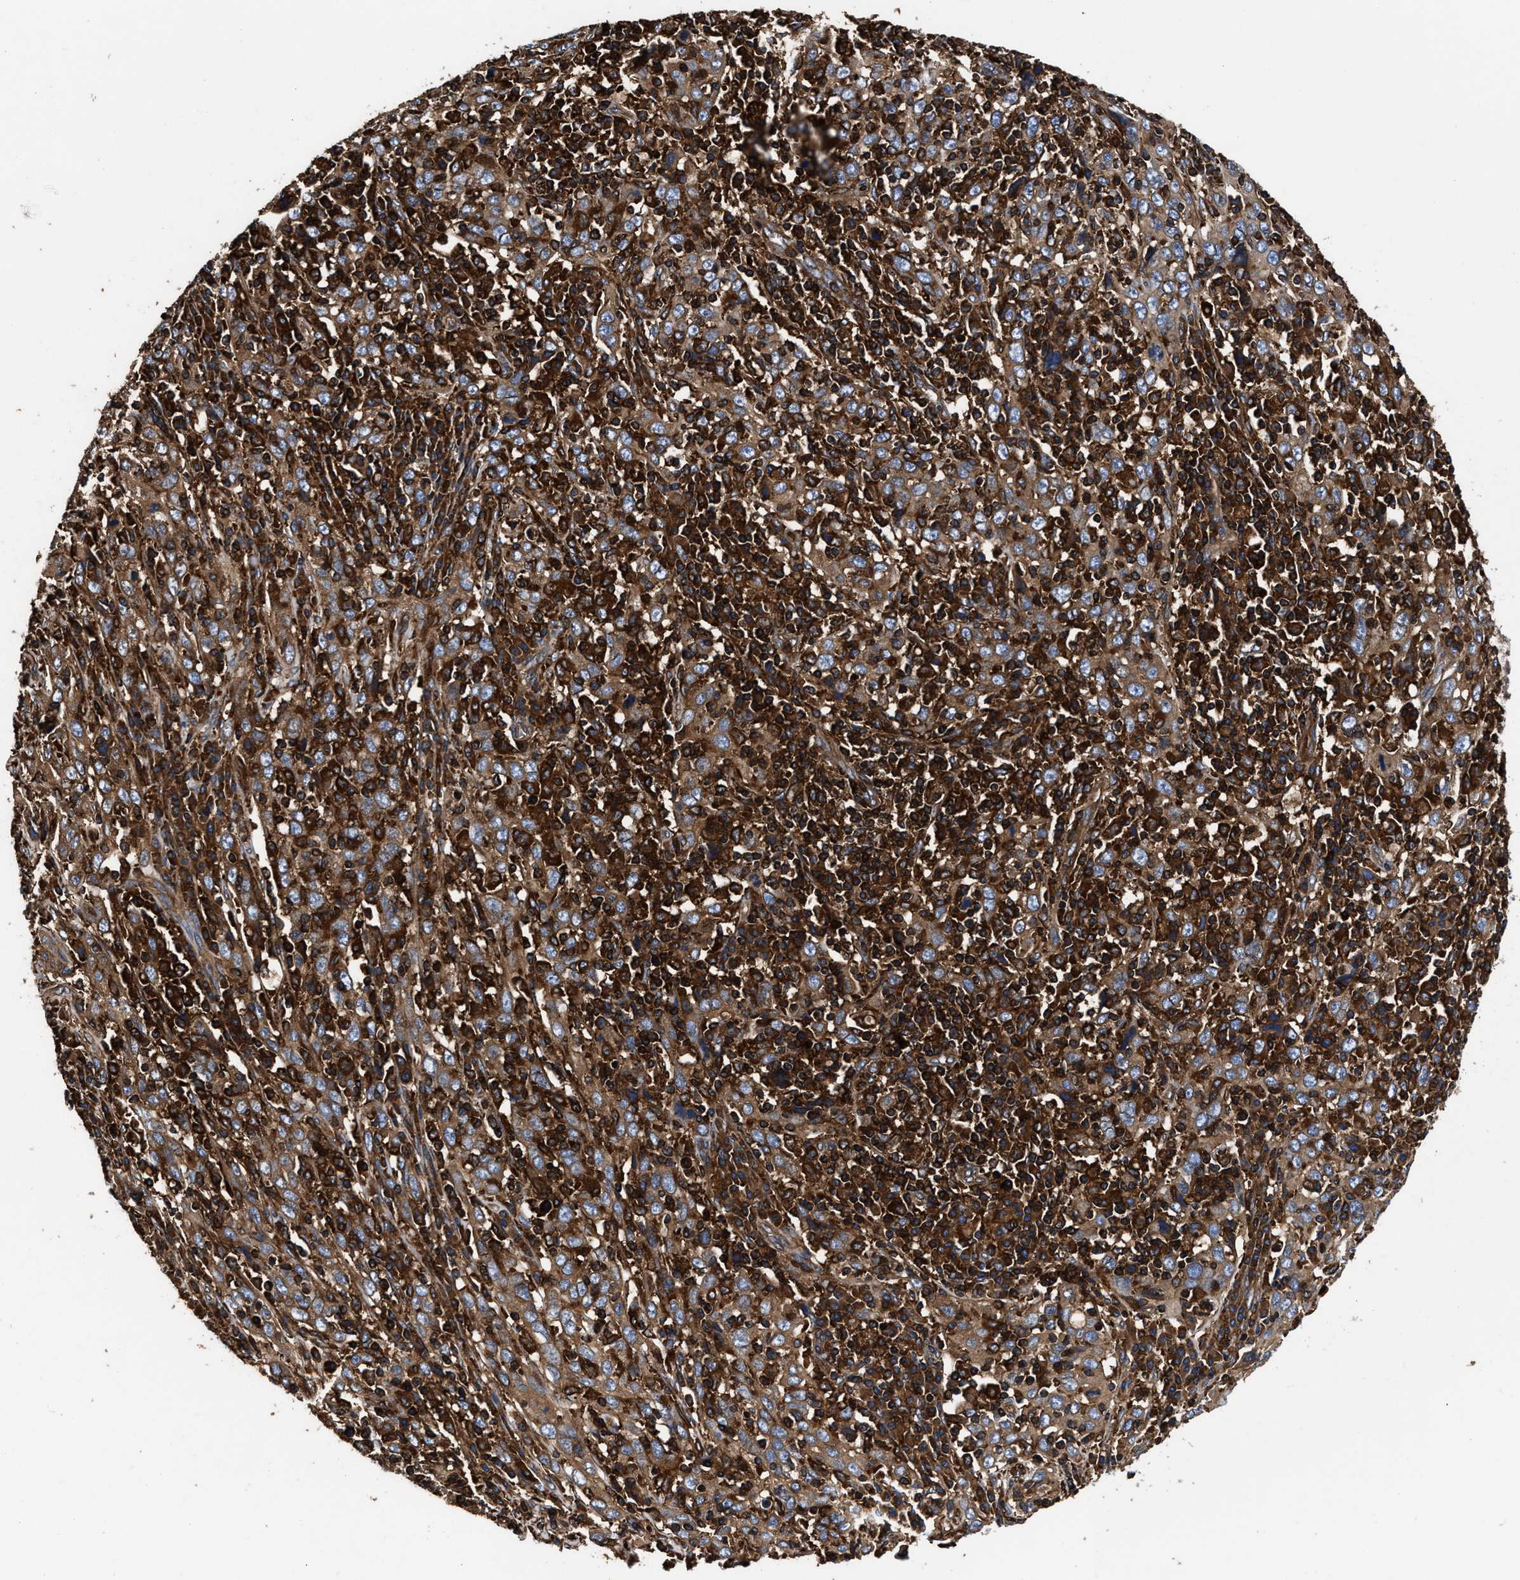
{"staining": {"intensity": "moderate", "quantity": ">75%", "location": "cytoplasmic/membranous"}, "tissue": "cervical cancer", "cell_type": "Tumor cells", "image_type": "cancer", "snomed": [{"axis": "morphology", "description": "Squamous cell carcinoma, NOS"}, {"axis": "topography", "description": "Cervix"}], "caption": "Immunohistochemical staining of human cervical cancer reveals medium levels of moderate cytoplasmic/membranous staining in approximately >75% of tumor cells.", "gene": "KYAT1", "patient": {"sex": "female", "age": 46}}